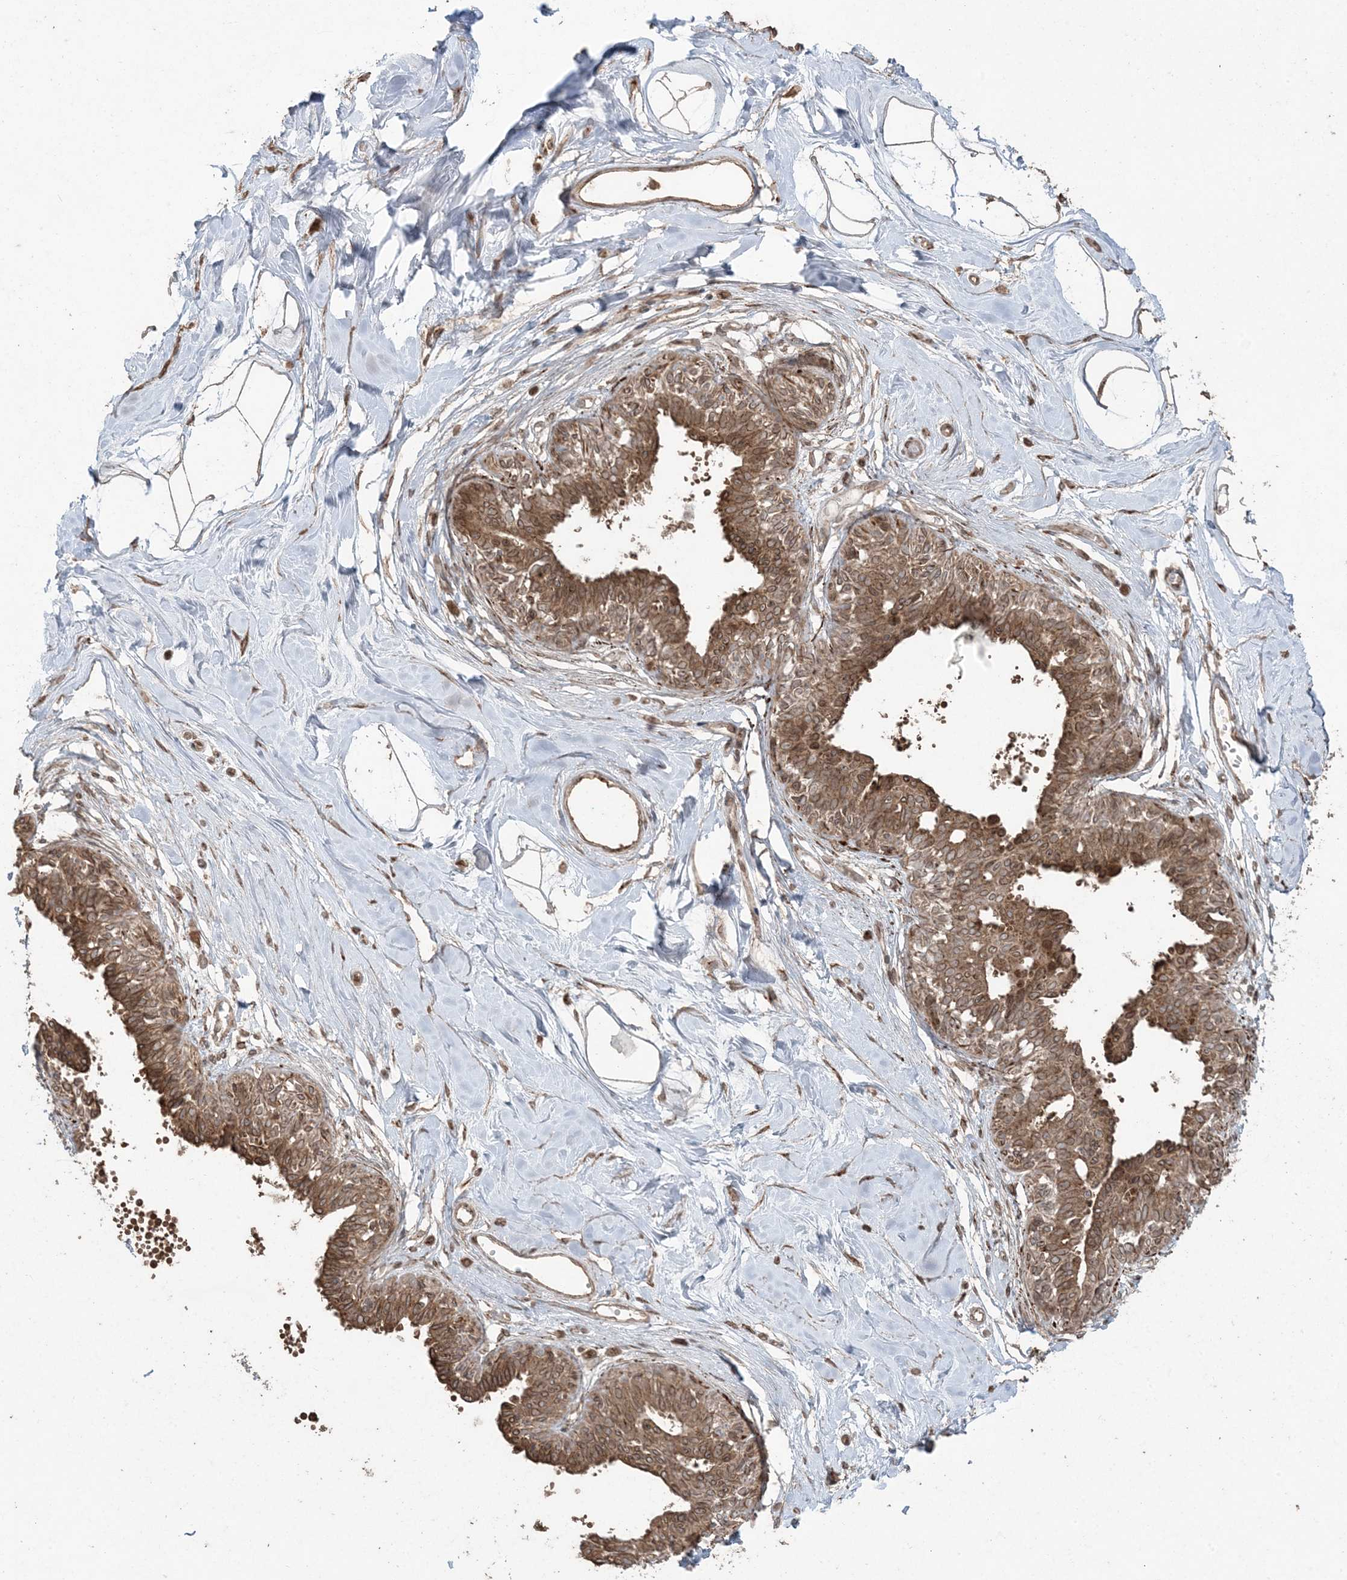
{"staining": {"intensity": "moderate", "quantity": ">75%", "location": "cytoplasmic/membranous"}, "tissue": "breast", "cell_type": "Adipocytes", "image_type": "normal", "snomed": [{"axis": "morphology", "description": "Normal tissue, NOS"}, {"axis": "topography", "description": "Breast"}], "caption": "DAB (3,3'-diaminobenzidine) immunohistochemical staining of benign breast exhibits moderate cytoplasmic/membranous protein staining in approximately >75% of adipocytes.", "gene": "DDX19B", "patient": {"sex": "female", "age": 45}}